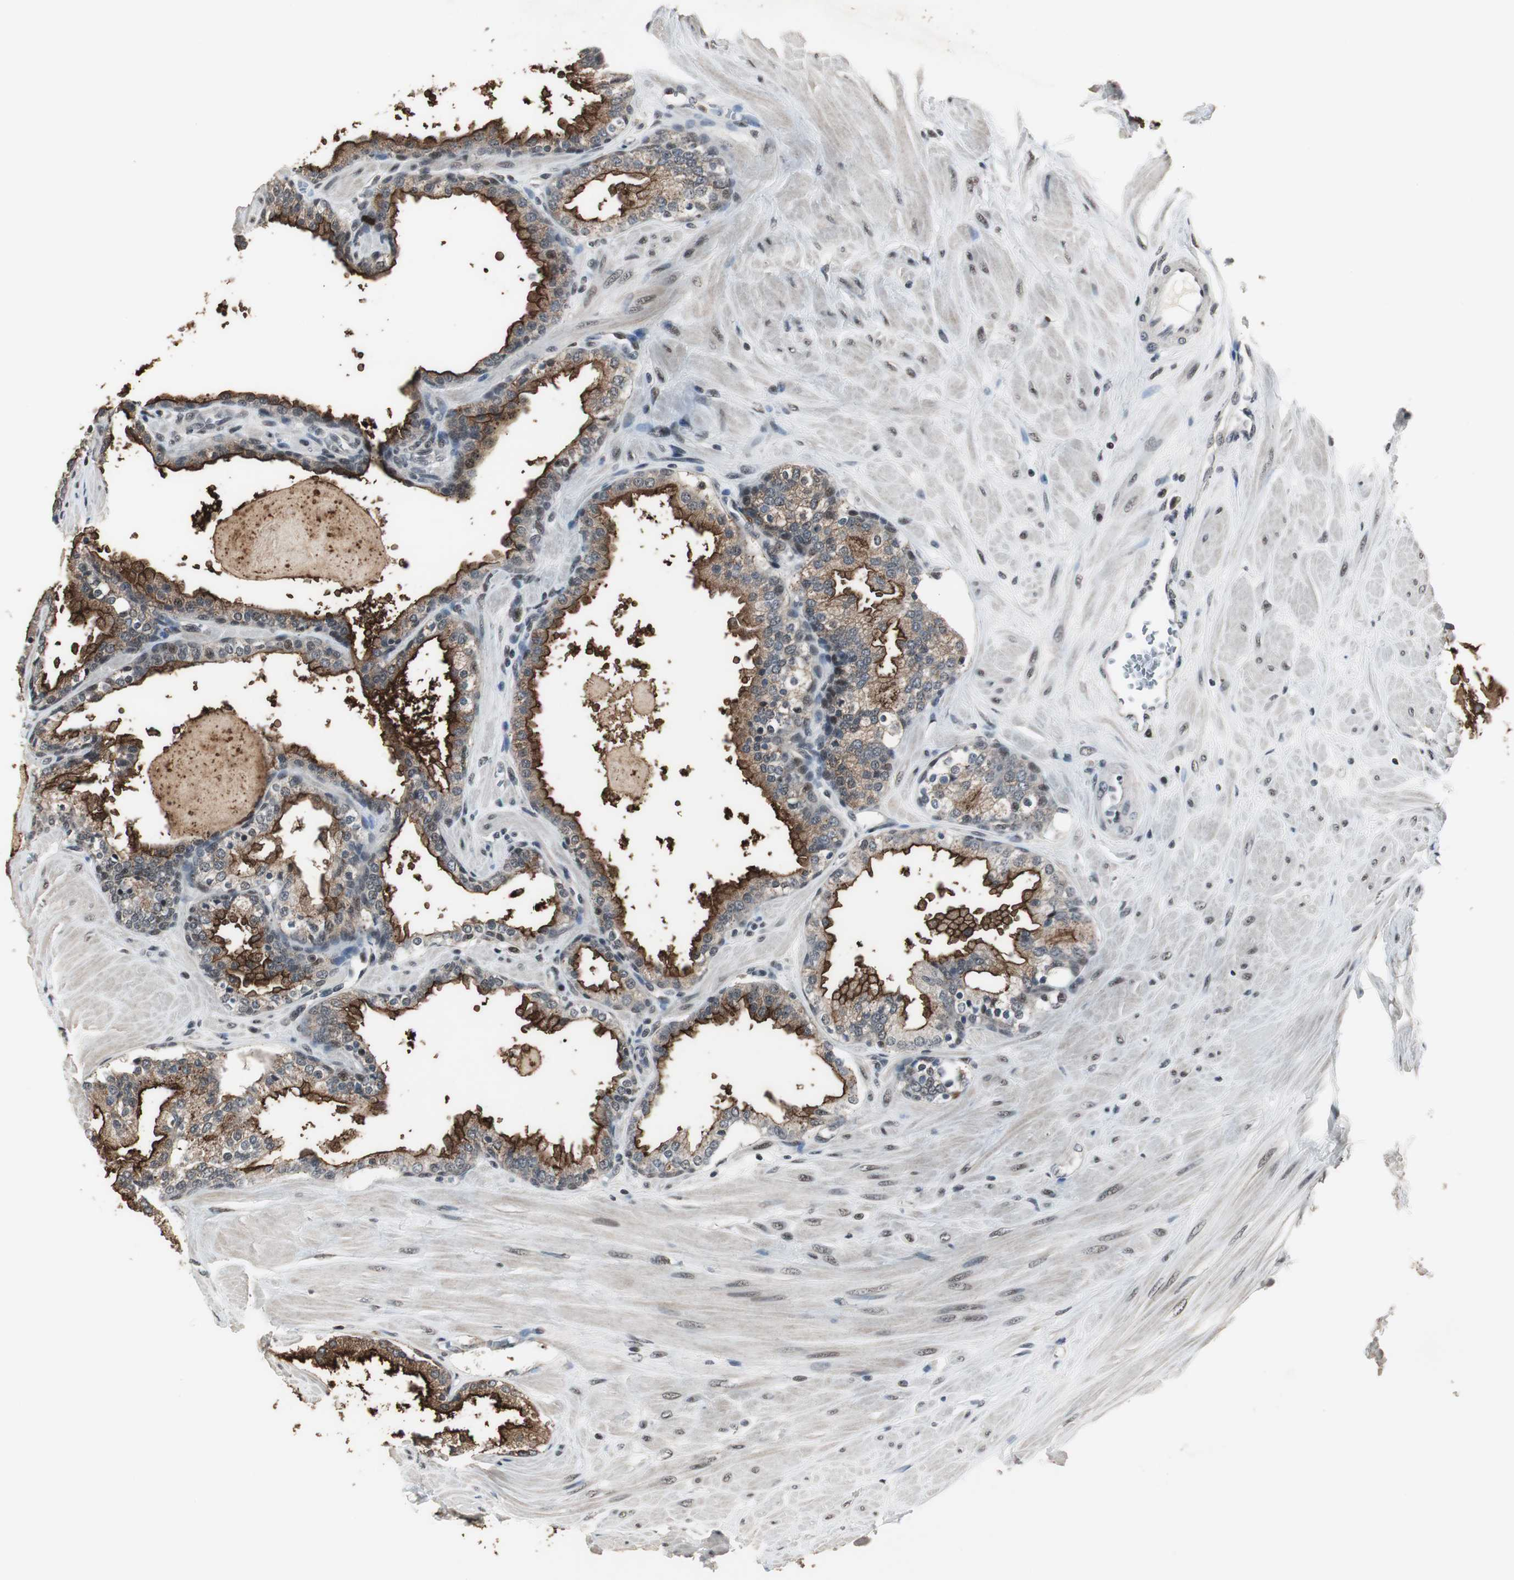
{"staining": {"intensity": "strong", "quantity": ">75%", "location": "cytoplasmic/membranous"}, "tissue": "prostate", "cell_type": "Glandular cells", "image_type": "normal", "snomed": [{"axis": "morphology", "description": "Normal tissue, NOS"}, {"axis": "topography", "description": "Prostate"}], "caption": "Immunohistochemical staining of benign human prostate demonstrates high levels of strong cytoplasmic/membranous expression in about >75% of glandular cells. The protein is stained brown, and the nuclei are stained in blue (DAB (3,3'-diaminobenzidine) IHC with brightfield microscopy, high magnification).", "gene": "MKX", "patient": {"sex": "male", "age": 51}}